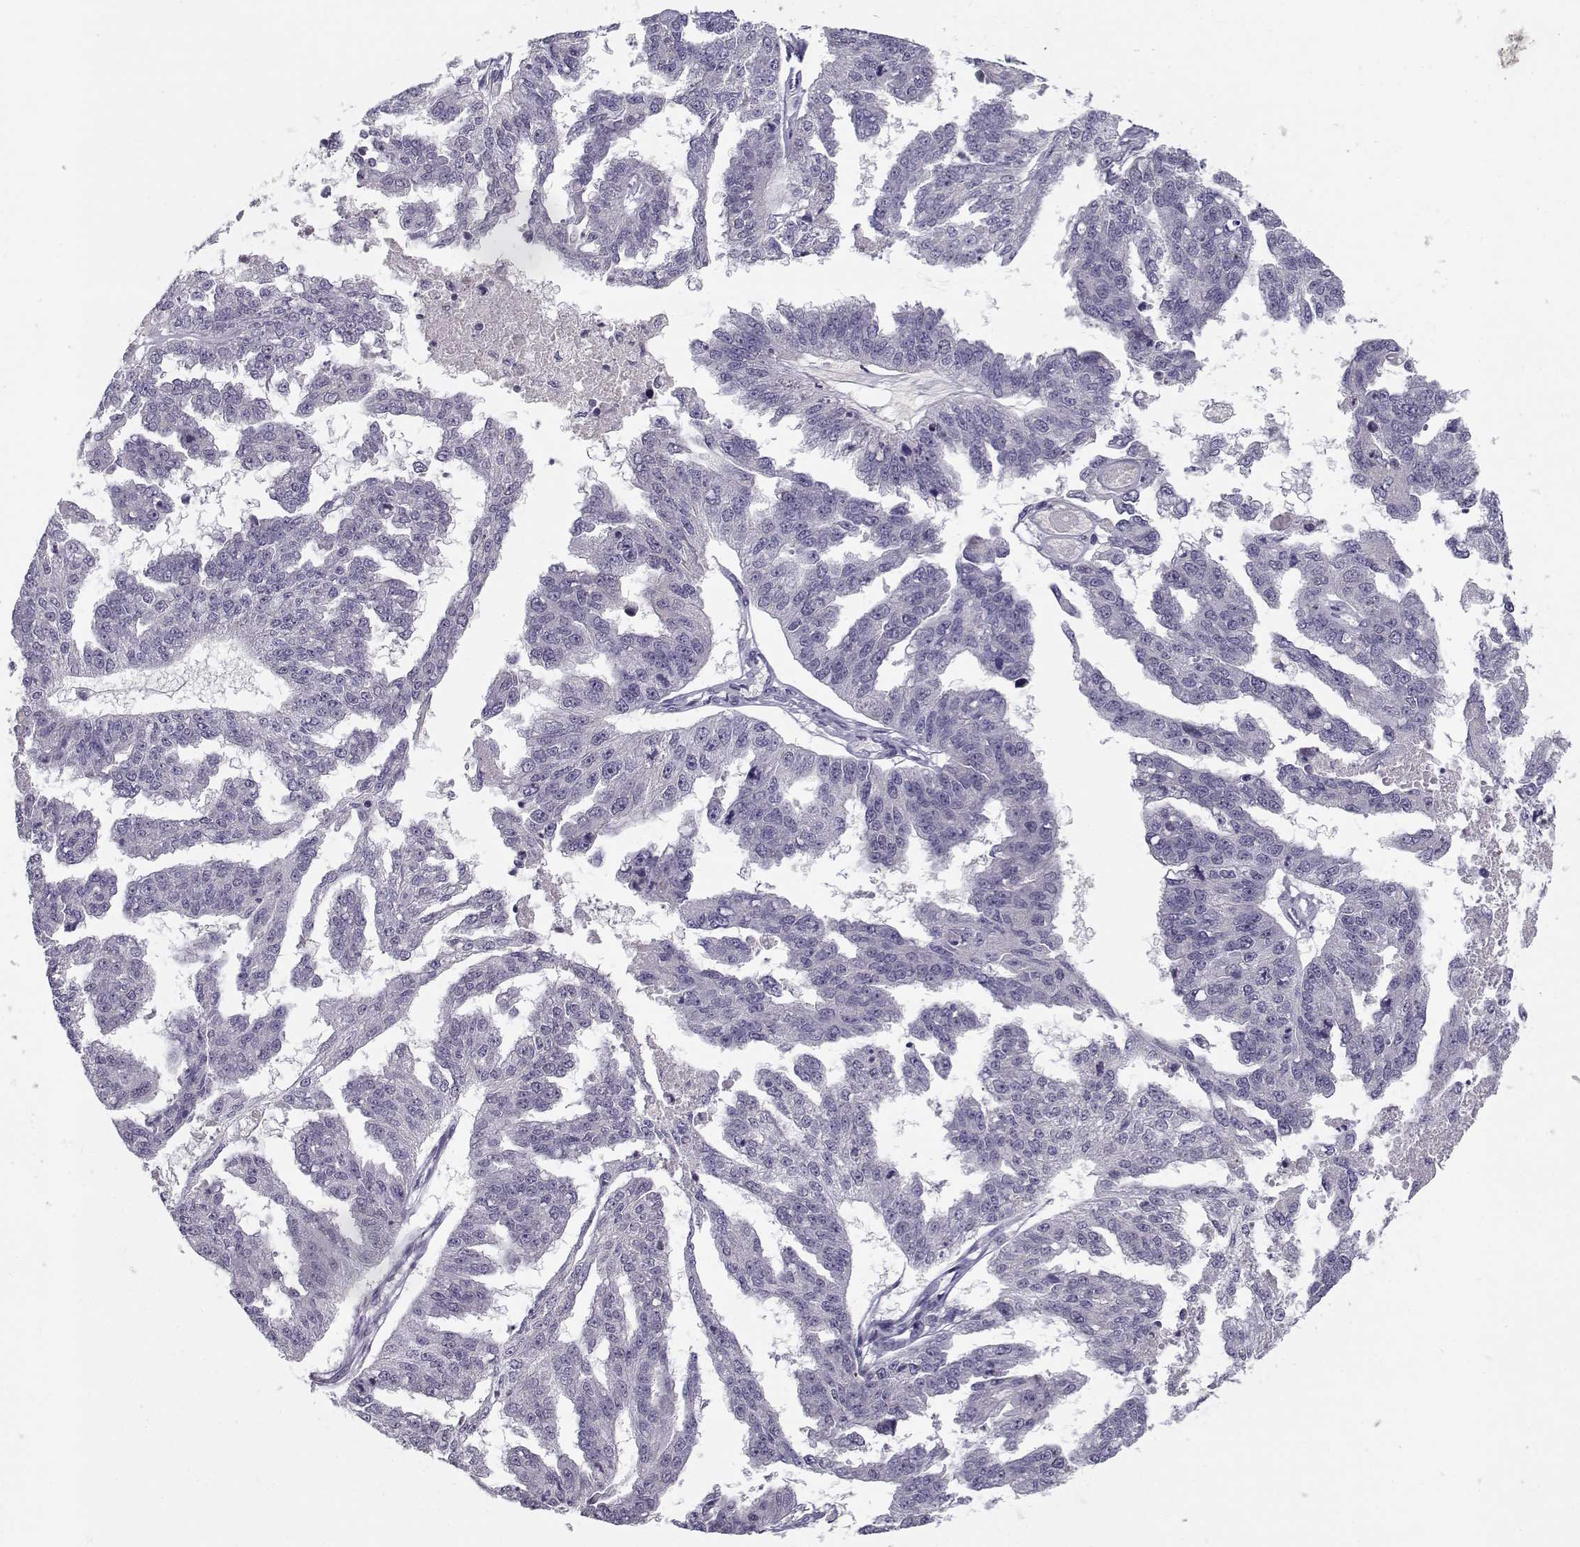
{"staining": {"intensity": "negative", "quantity": "none", "location": "none"}, "tissue": "ovarian cancer", "cell_type": "Tumor cells", "image_type": "cancer", "snomed": [{"axis": "morphology", "description": "Cystadenocarcinoma, serous, NOS"}, {"axis": "topography", "description": "Ovary"}], "caption": "DAB (3,3'-diaminobenzidine) immunohistochemical staining of human serous cystadenocarcinoma (ovarian) displays no significant positivity in tumor cells.", "gene": "C16orf86", "patient": {"sex": "female", "age": 58}}